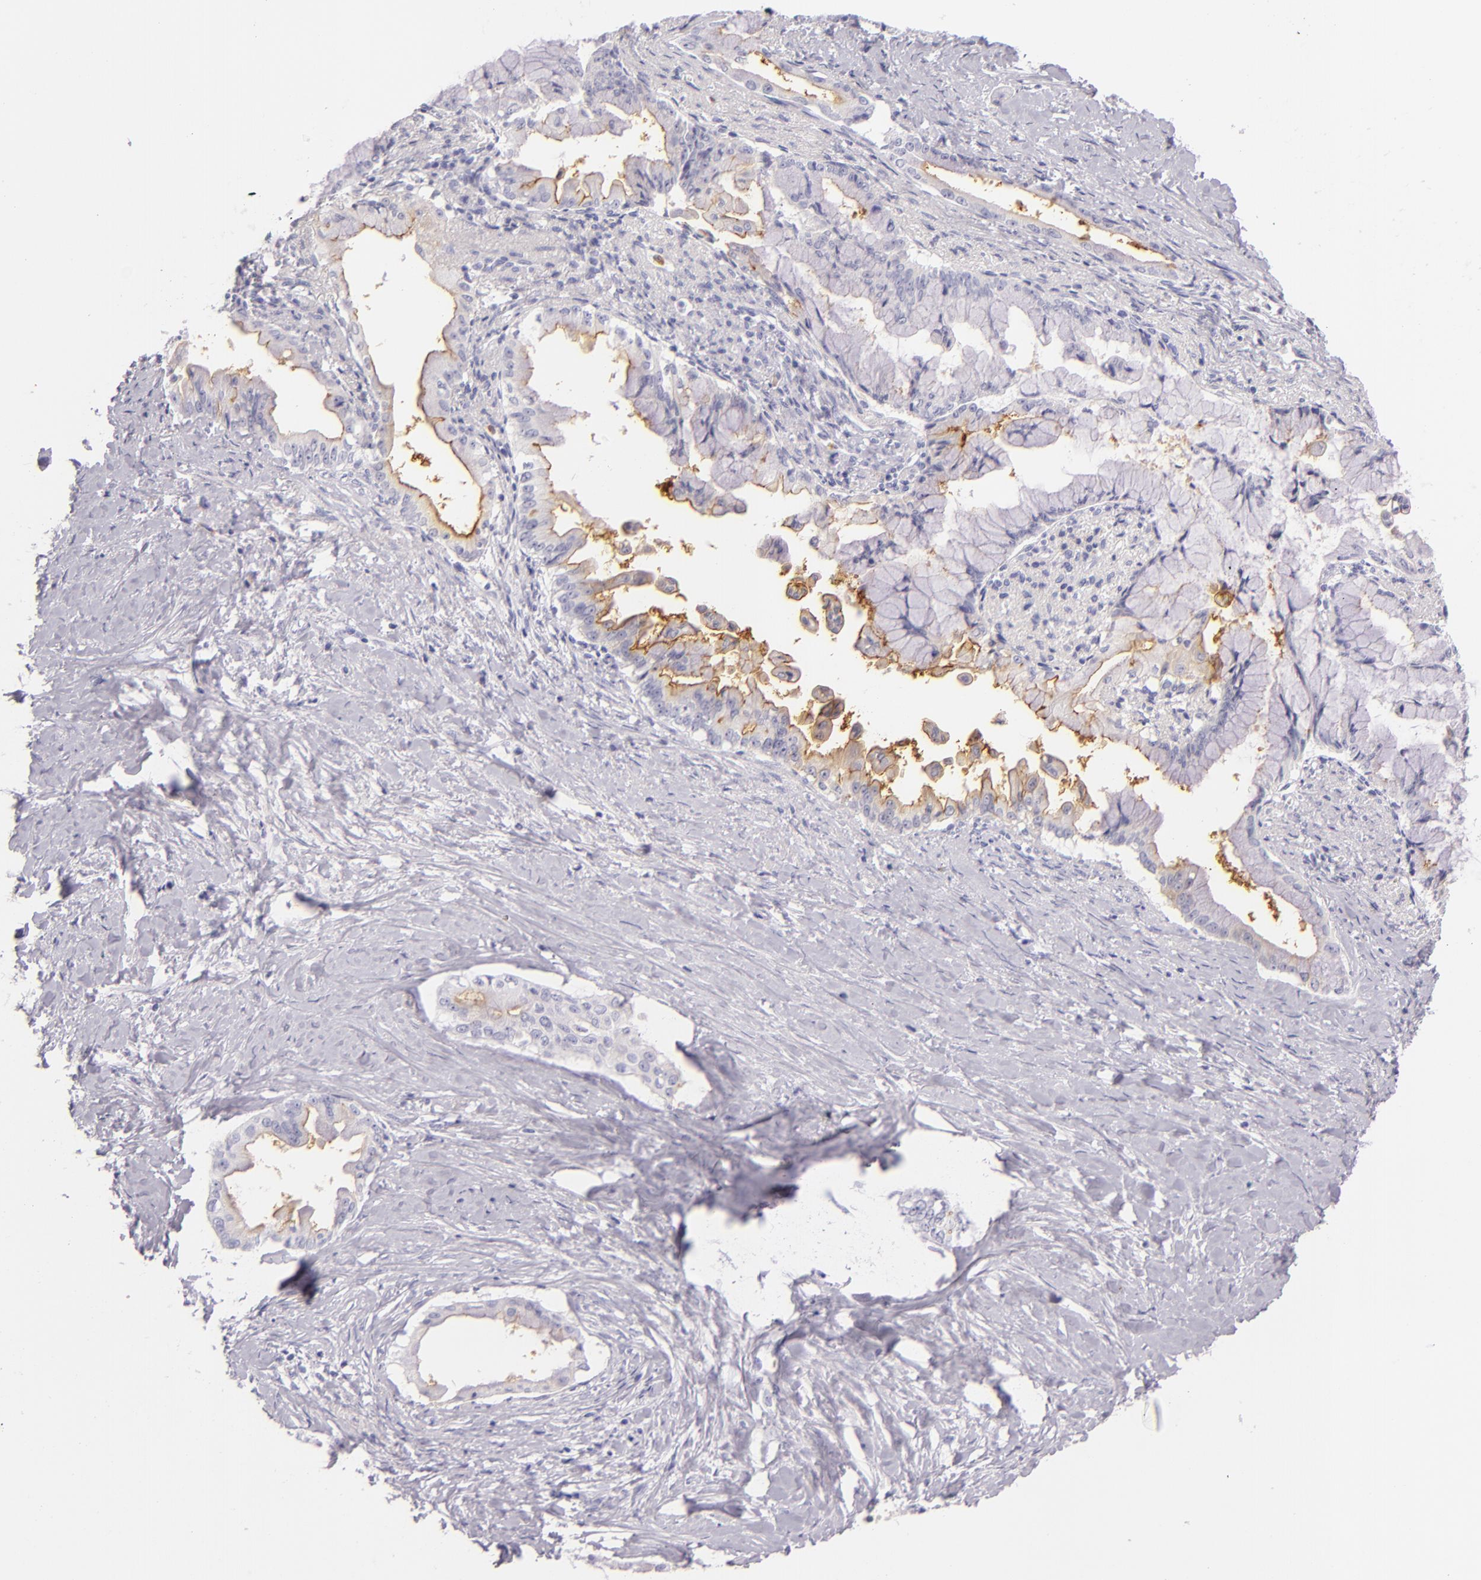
{"staining": {"intensity": "weak", "quantity": "<25%", "location": "cytoplasmic/membranous"}, "tissue": "pancreatic cancer", "cell_type": "Tumor cells", "image_type": "cancer", "snomed": [{"axis": "morphology", "description": "Adenocarcinoma, NOS"}, {"axis": "topography", "description": "Pancreas"}], "caption": "Pancreatic cancer was stained to show a protein in brown. There is no significant expression in tumor cells.", "gene": "CEACAM1", "patient": {"sex": "male", "age": 59}}